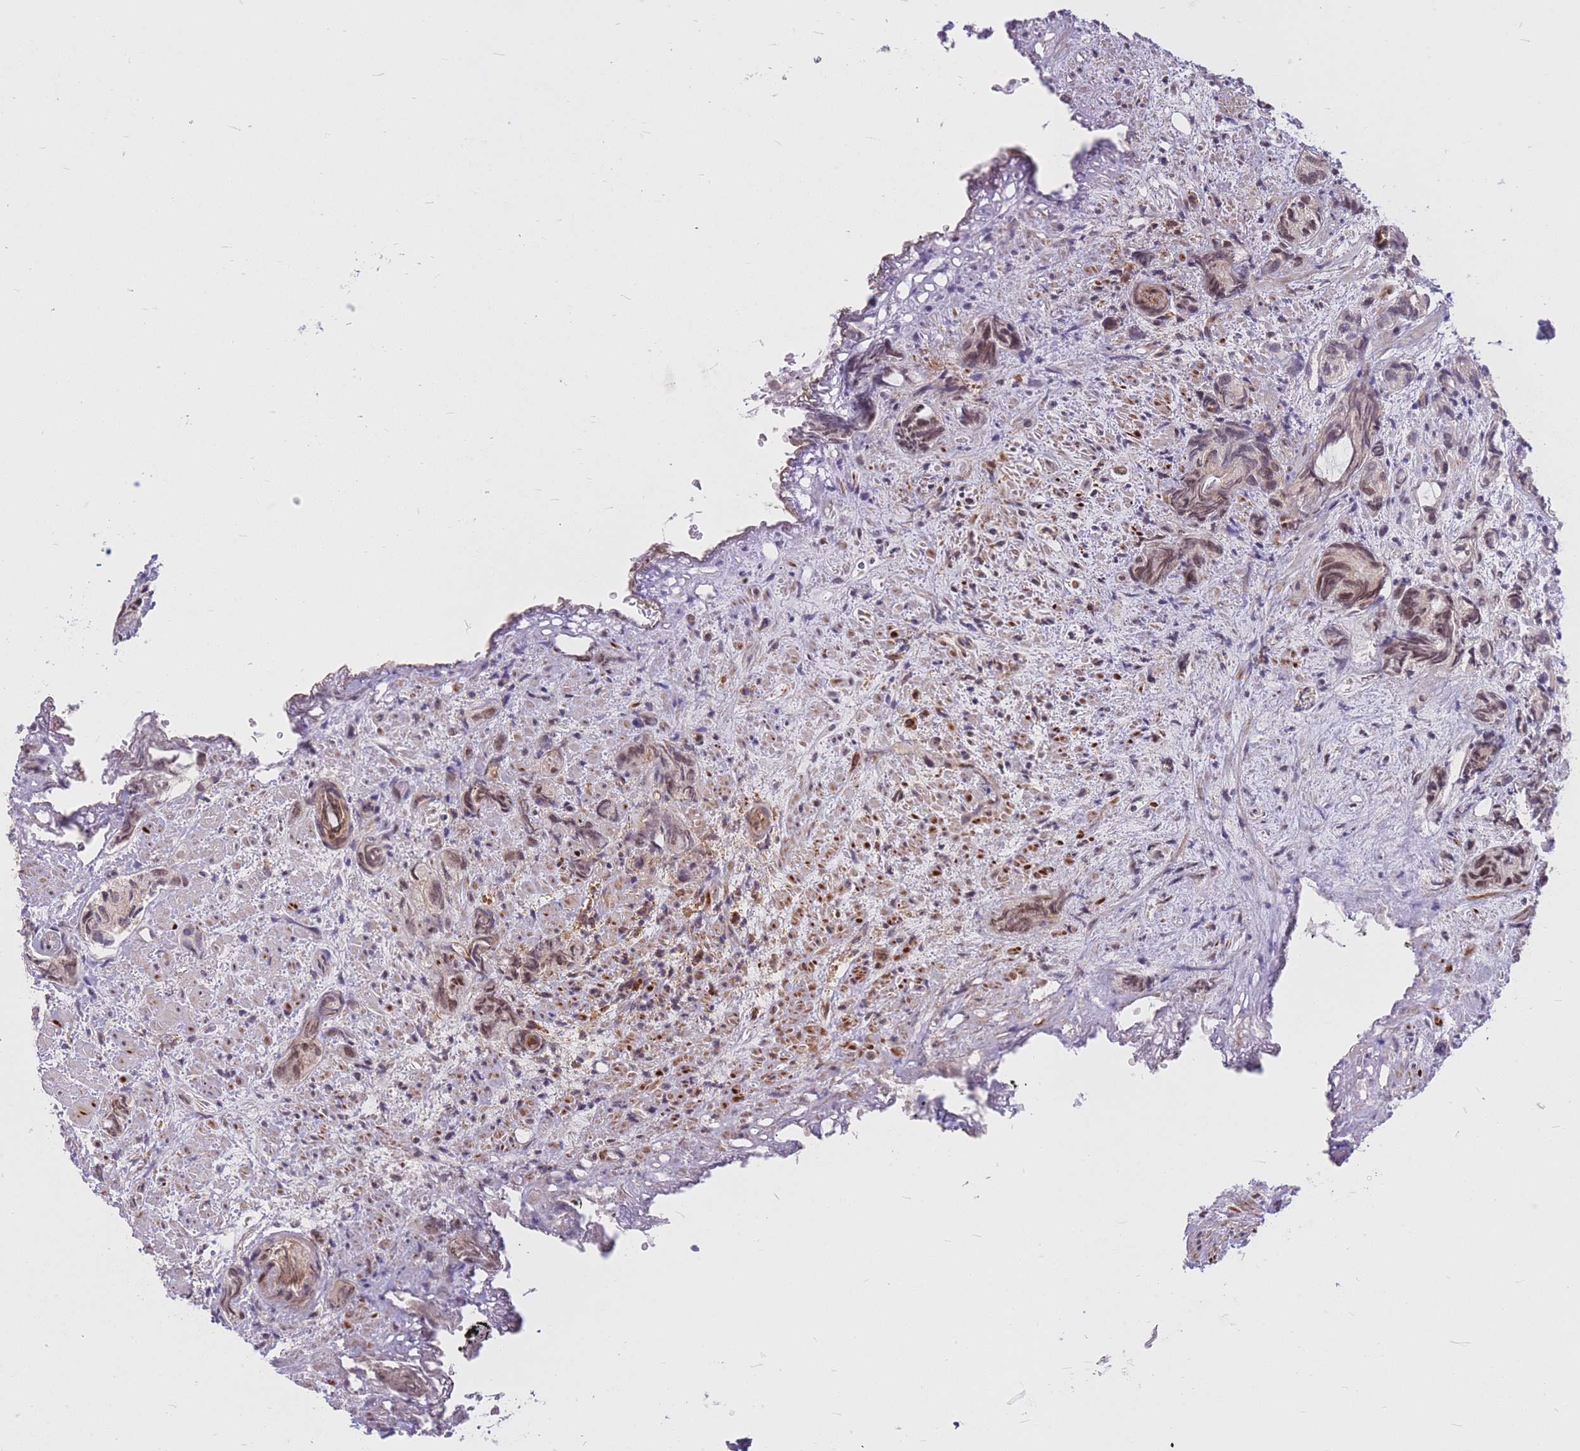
{"staining": {"intensity": "weak", "quantity": ">75%", "location": "nuclear"}, "tissue": "prostate cancer", "cell_type": "Tumor cells", "image_type": "cancer", "snomed": [{"axis": "morphology", "description": "Adenocarcinoma, High grade"}, {"axis": "topography", "description": "Prostate"}], "caption": "This is a histology image of immunohistochemistry staining of prostate cancer (adenocarcinoma (high-grade)), which shows weak staining in the nuclear of tumor cells.", "gene": "TCF20", "patient": {"sex": "male", "age": 82}}